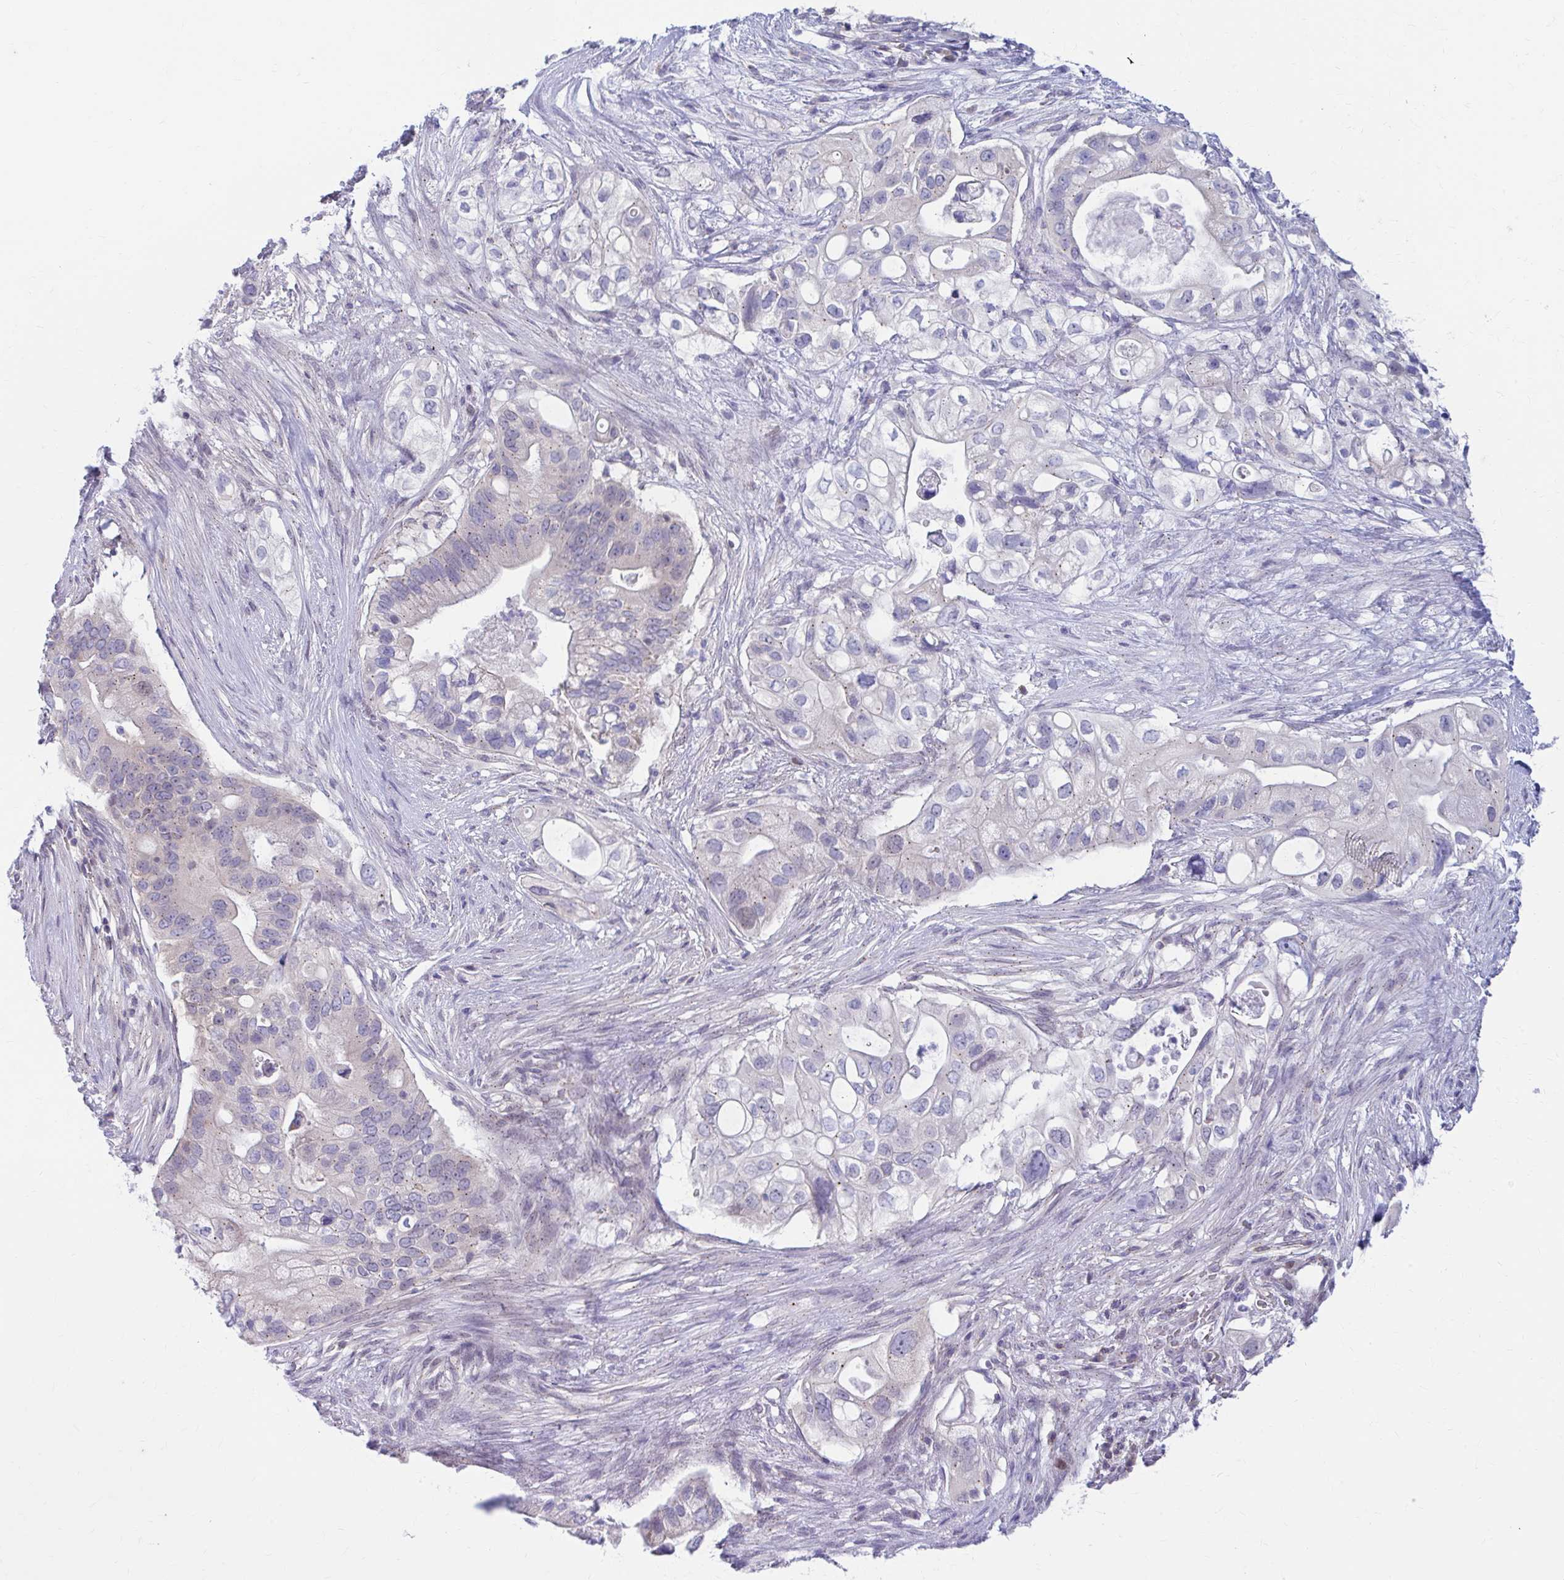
{"staining": {"intensity": "weak", "quantity": "<25%", "location": "cytoplasmic/membranous,nuclear"}, "tissue": "pancreatic cancer", "cell_type": "Tumor cells", "image_type": "cancer", "snomed": [{"axis": "morphology", "description": "Adenocarcinoma, NOS"}, {"axis": "topography", "description": "Pancreas"}], "caption": "Protein analysis of pancreatic cancer reveals no significant positivity in tumor cells.", "gene": "RADIL", "patient": {"sex": "female", "age": 72}}